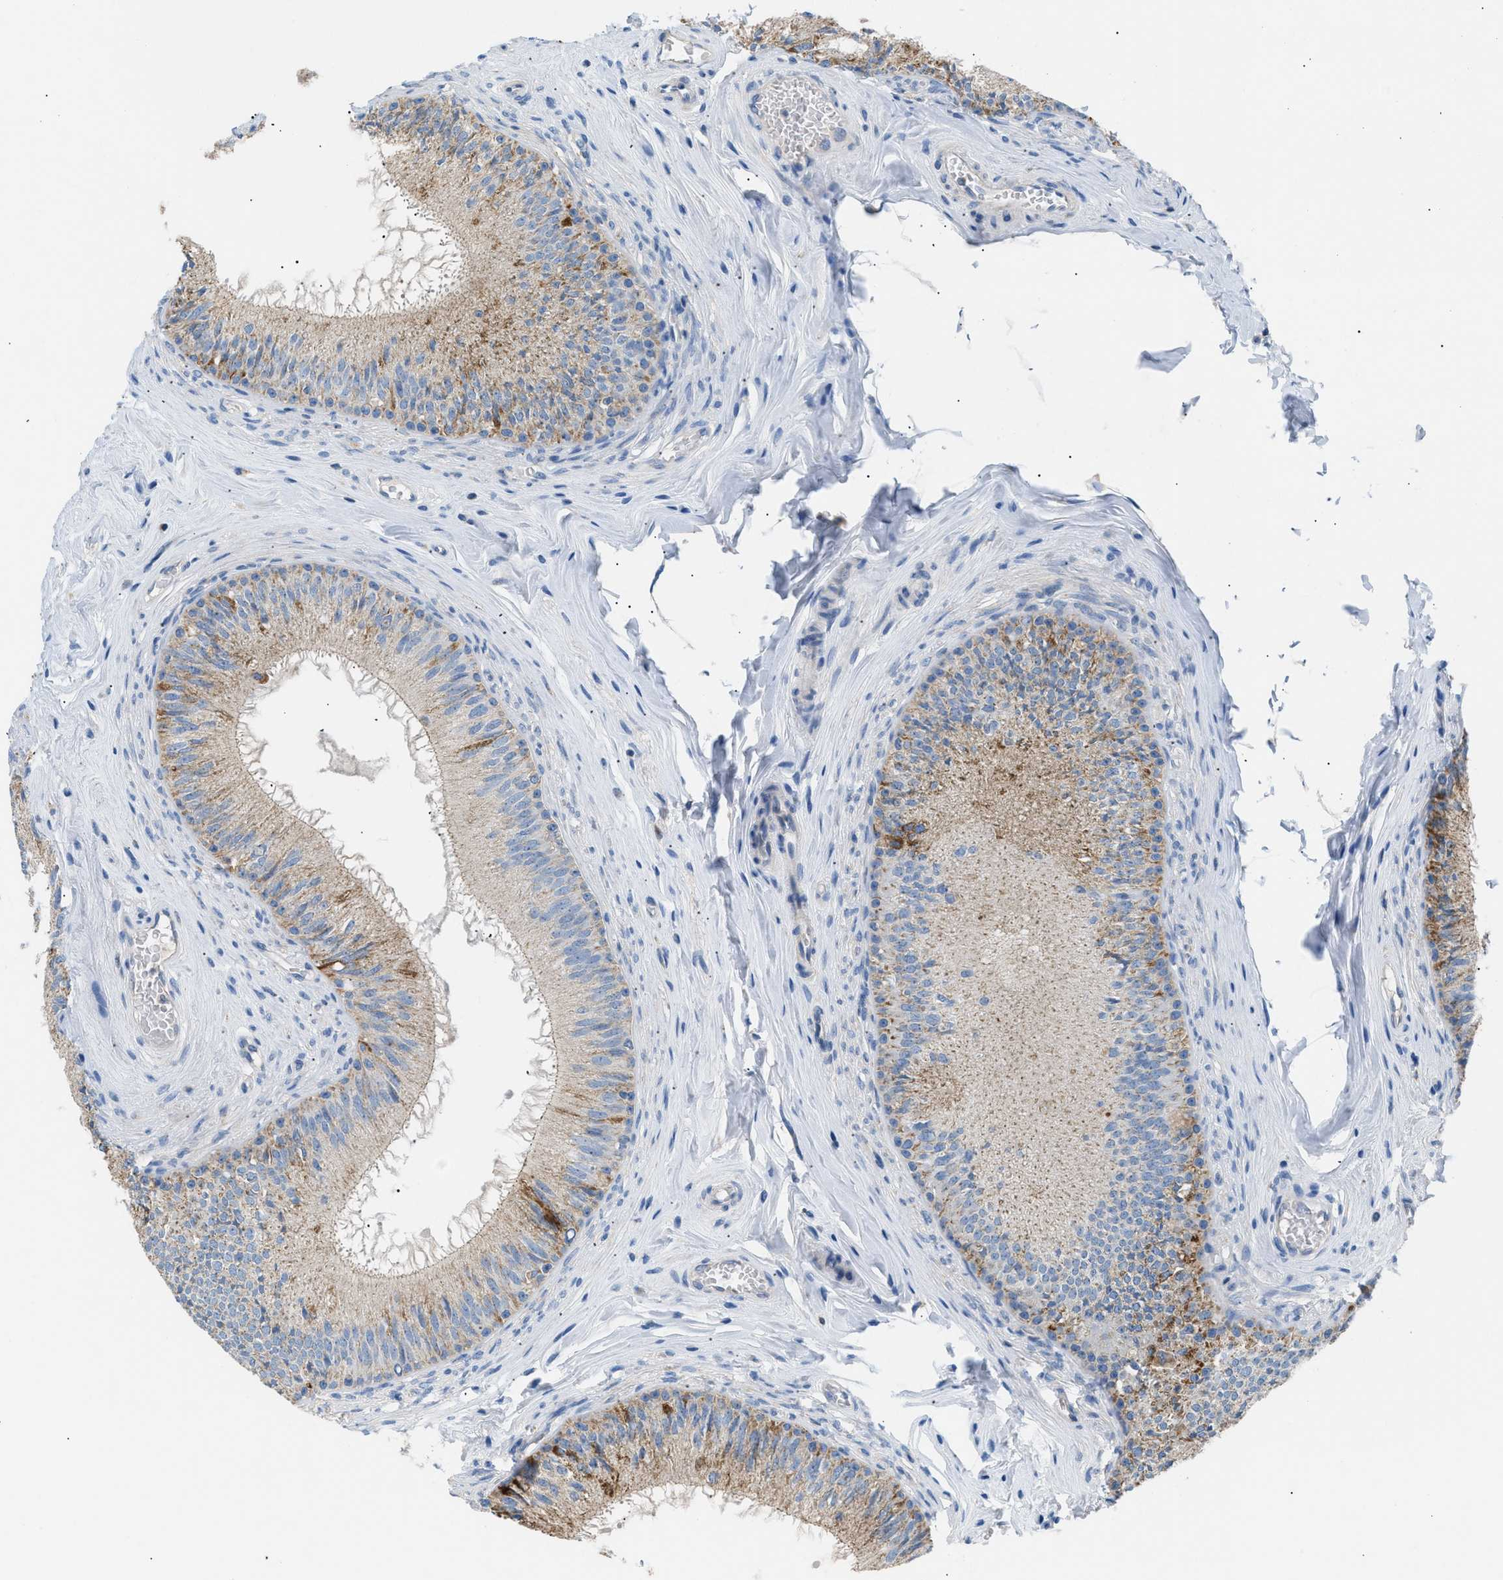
{"staining": {"intensity": "moderate", "quantity": "<25%", "location": "cytoplasmic/membranous"}, "tissue": "epididymis", "cell_type": "Glandular cells", "image_type": "normal", "snomed": [{"axis": "morphology", "description": "Normal tissue, NOS"}, {"axis": "topography", "description": "Testis"}, {"axis": "topography", "description": "Epididymis"}], "caption": "IHC histopathology image of normal human epididymis stained for a protein (brown), which demonstrates low levels of moderate cytoplasmic/membranous positivity in approximately <25% of glandular cells.", "gene": "ILDR1", "patient": {"sex": "male", "age": 36}}